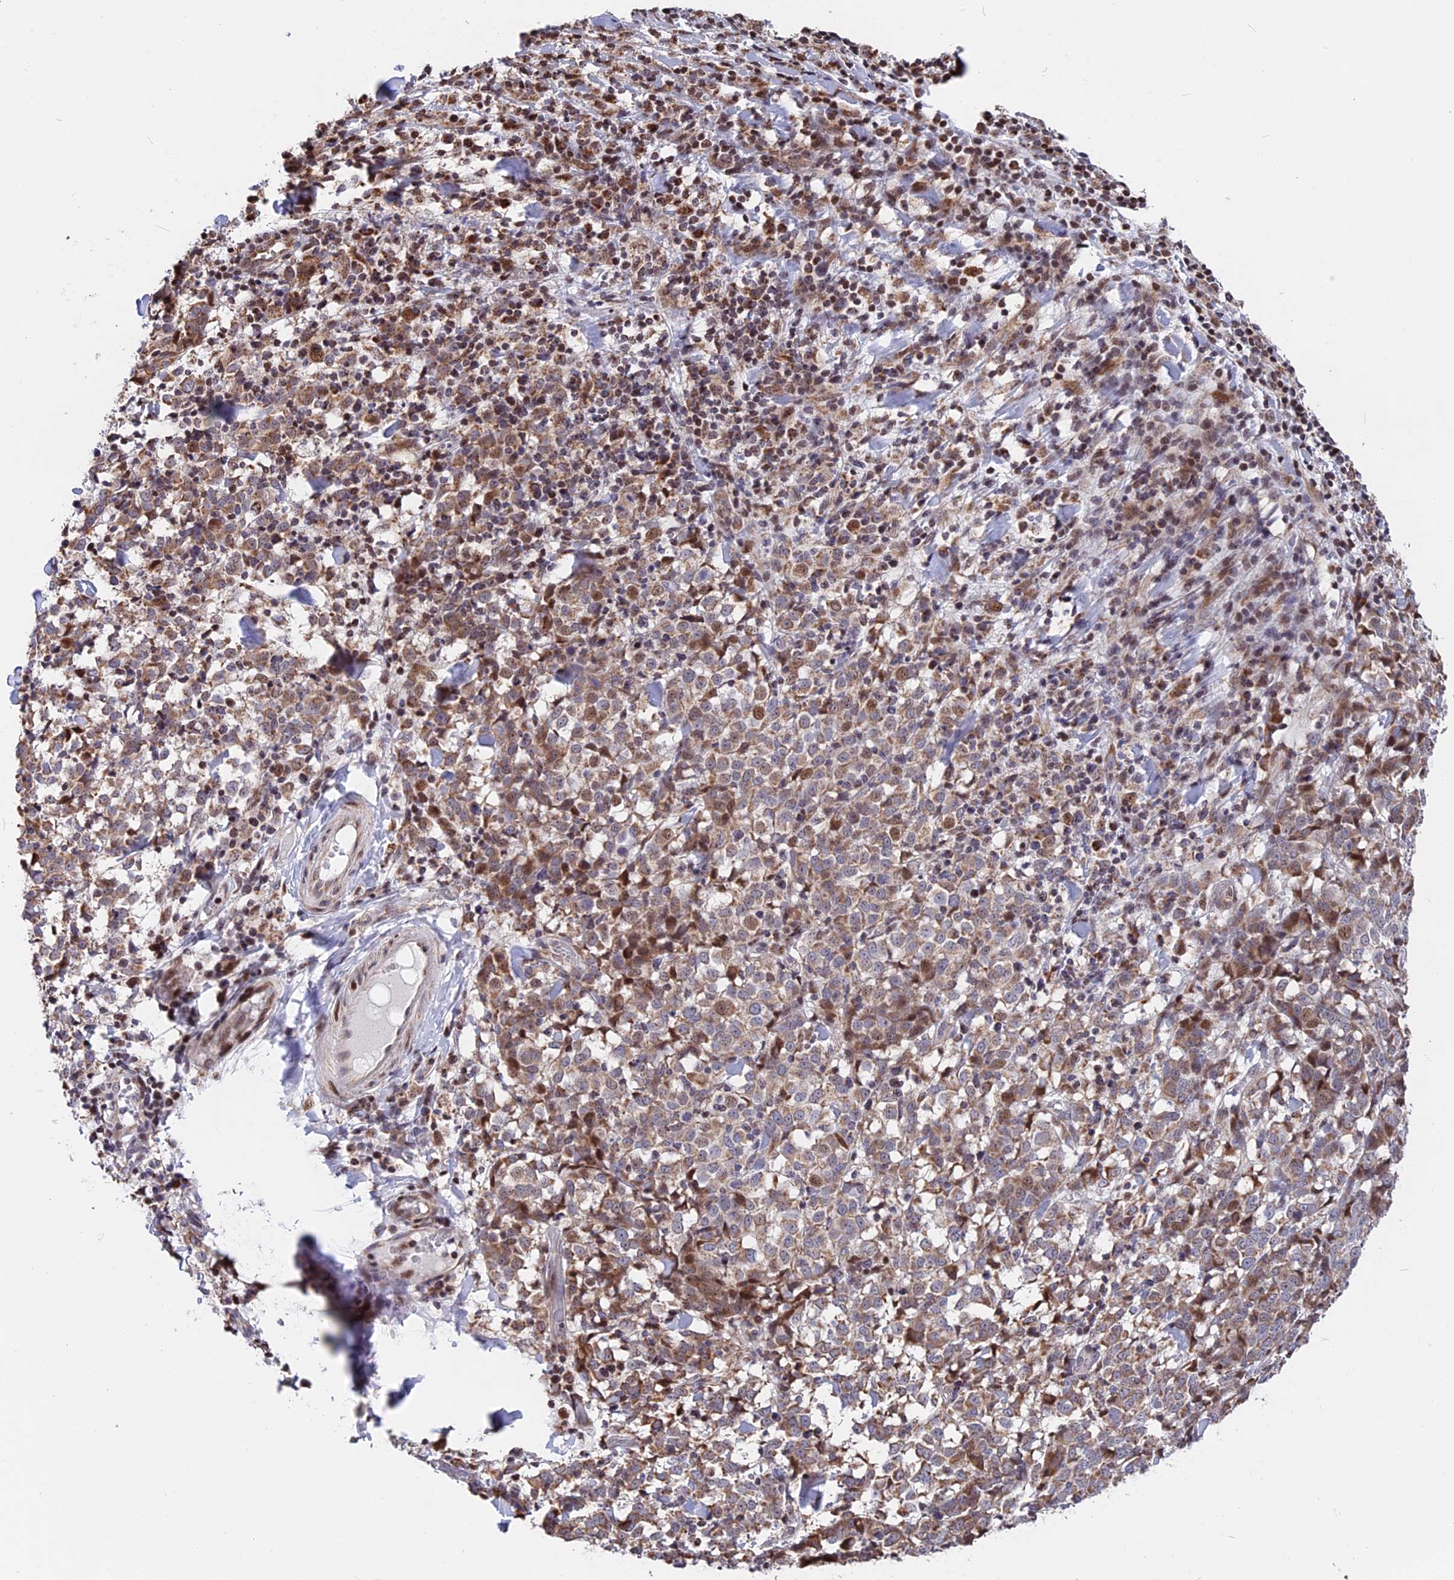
{"staining": {"intensity": "moderate", "quantity": ">75%", "location": "cytoplasmic/membranous"}, "tissue": "melanoma", "cell_type": "Tumor cells", "image_type": "cancer", "snomed": [{"axis": "morphology", "description": "Malignant melanoma, NOS"}, {"axis": "topography", "description": "Skin"}], "caption": "Protein expression analysis of human melanoma reveals moderate cytoplasmic/membranous staining in approximately >75% of tumor cells.", "gene": "FAM174C", "patient": {"sex": "female", "age": 72}}